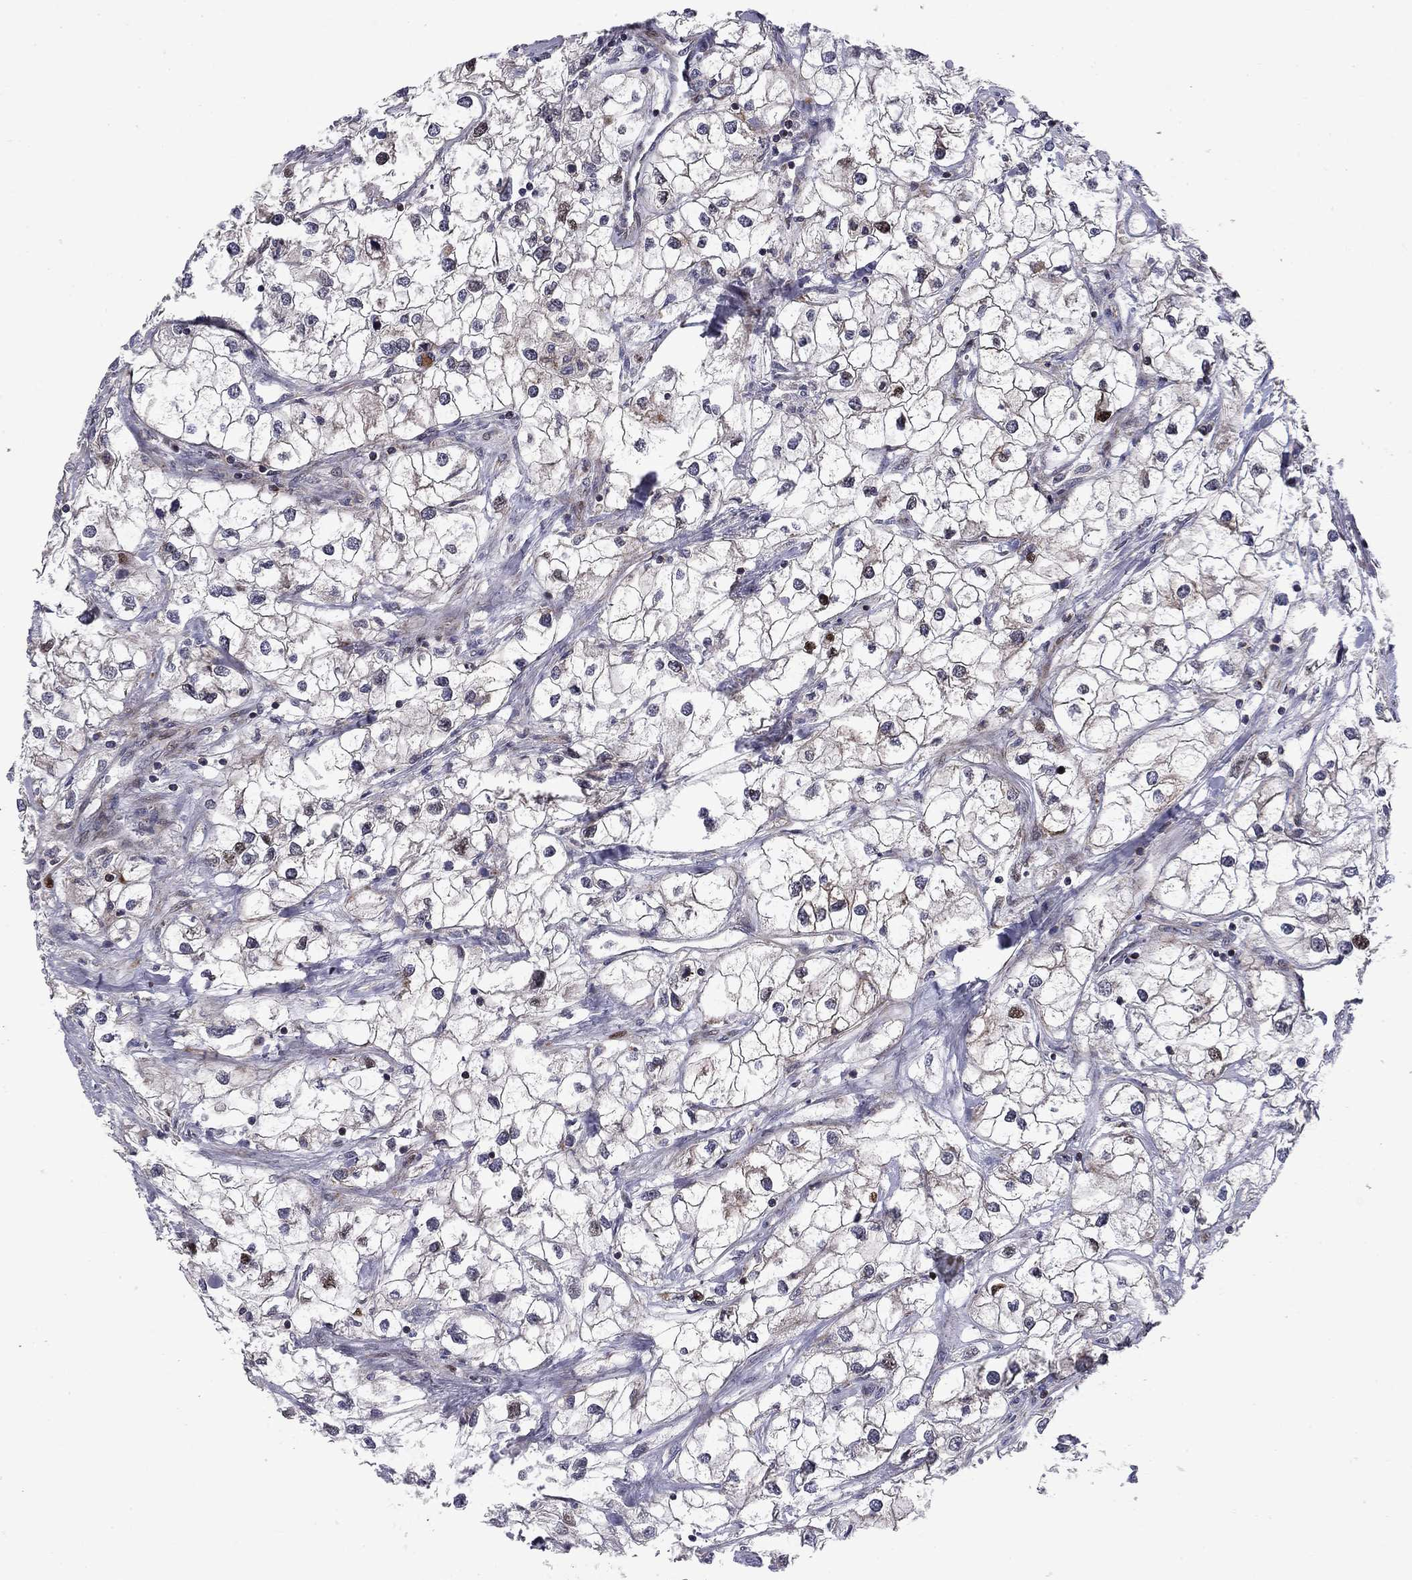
{"staining": {"intensity": "moderate", "quantity": "<25%", "location": "nuclear"}, "tissue": "renal cancer", "cell_type": "Tumor cells", "image_type": "cancer", "snomed": [{"axis": "morphology", "description": "Adenocarcinoma, NOS"}, {"axis": "topography", "description": "Kidney"}], "caption": "High-power microscopy captured an immunohistochemistry histopathology image of renal cancer (adenocarcinoma), revealing moderate nuclear expression in about <25% of tumor cells.", "gene": "MIOS", "patient": {"sex": "male", "age": 59}}